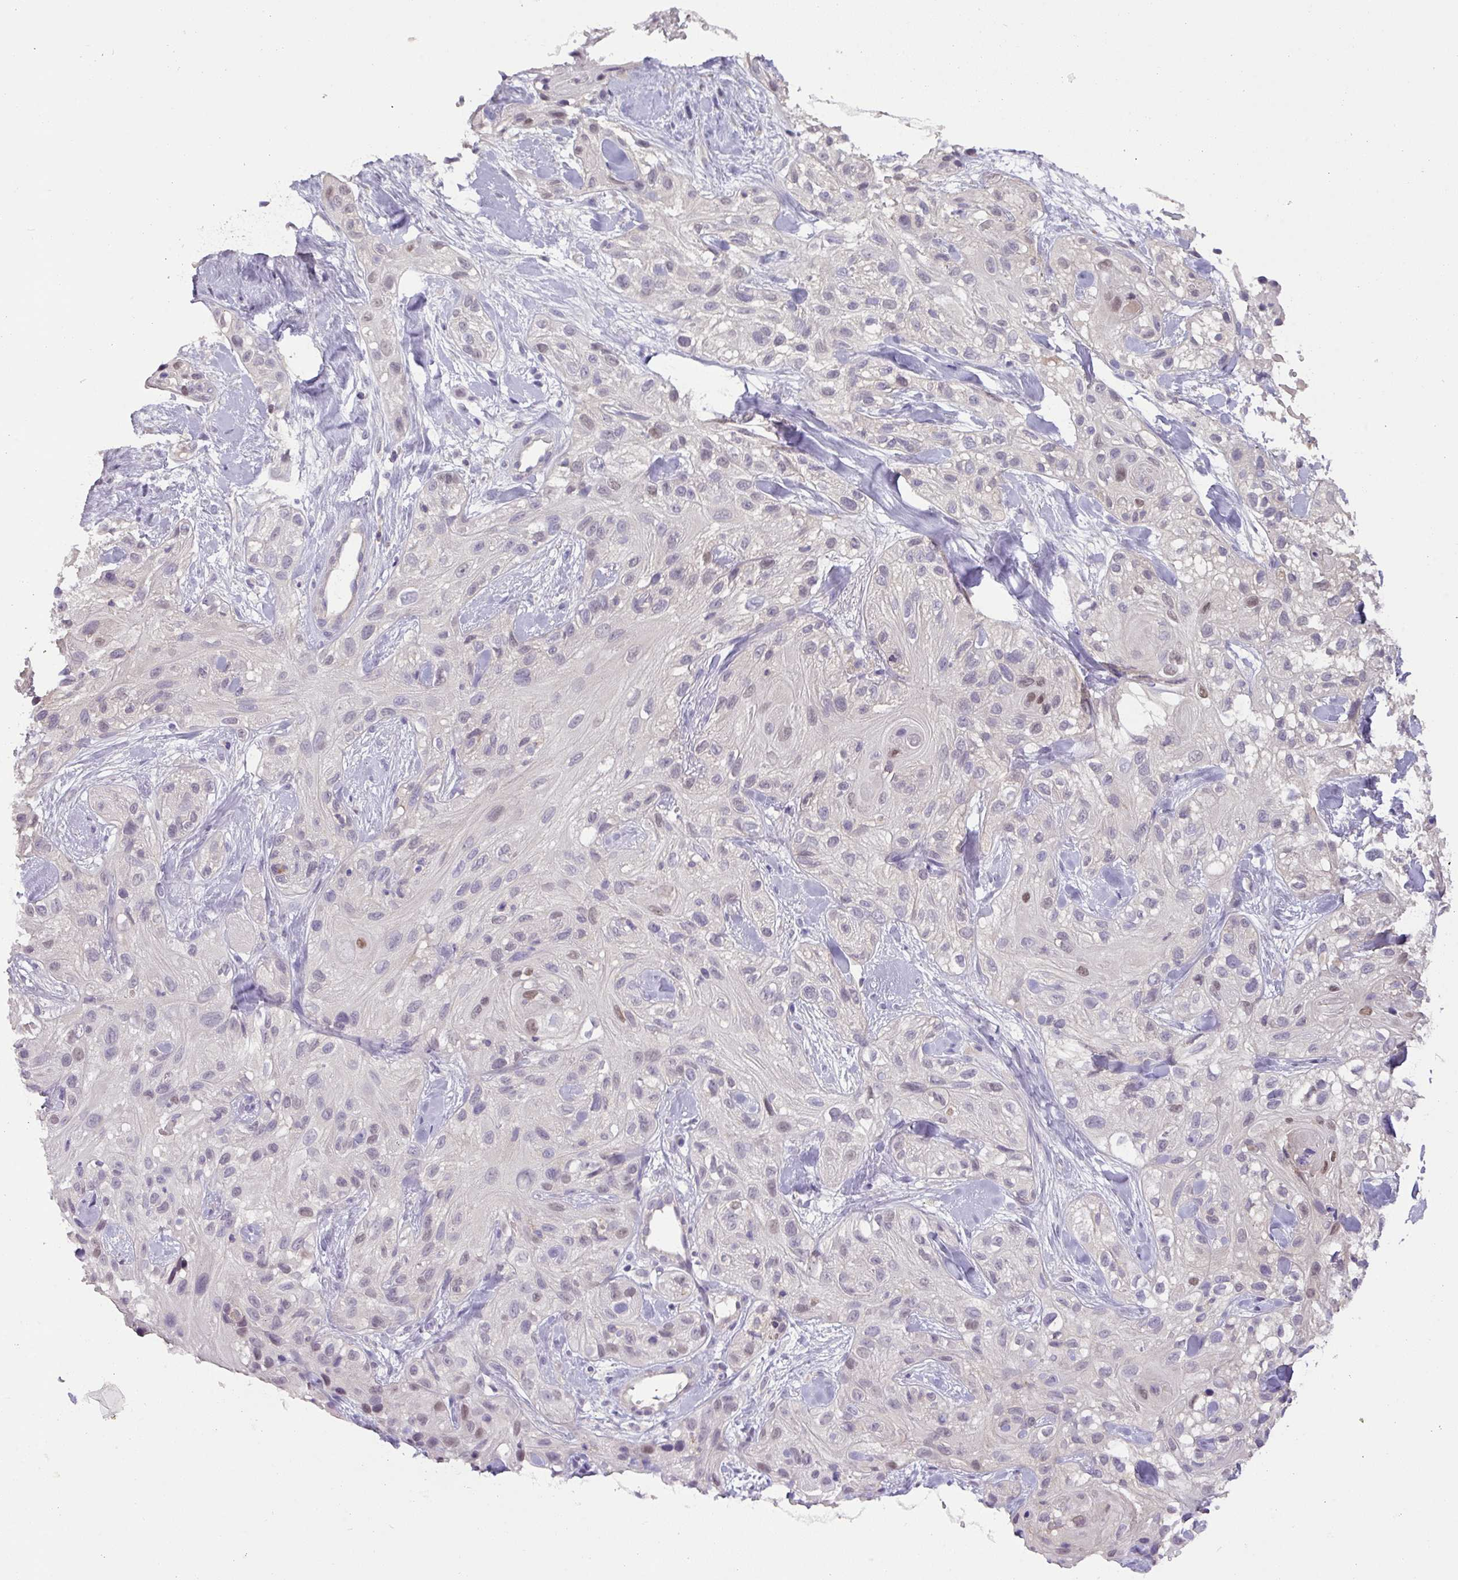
{"staining": {"intensity": "weak", "quantity": "<25%", "location": "nuclear"}, "tissue": "skin cancer", "cell_type": "Tumor cells", "image_type": "cancer", "snomed": [{"axis": "morphology", "description": "Squamous cell carcinoma, NOS"}, {"axis": "topography", "description": "Skin"}], "caption": "An IHC photomicrograph of skin squamous cell carcinoma is shown. There is no staining in tumor cells of skin squamous cell carcinoma.", "gene": "HOXC13", "patient": {"sex": "male", "age": 82}}